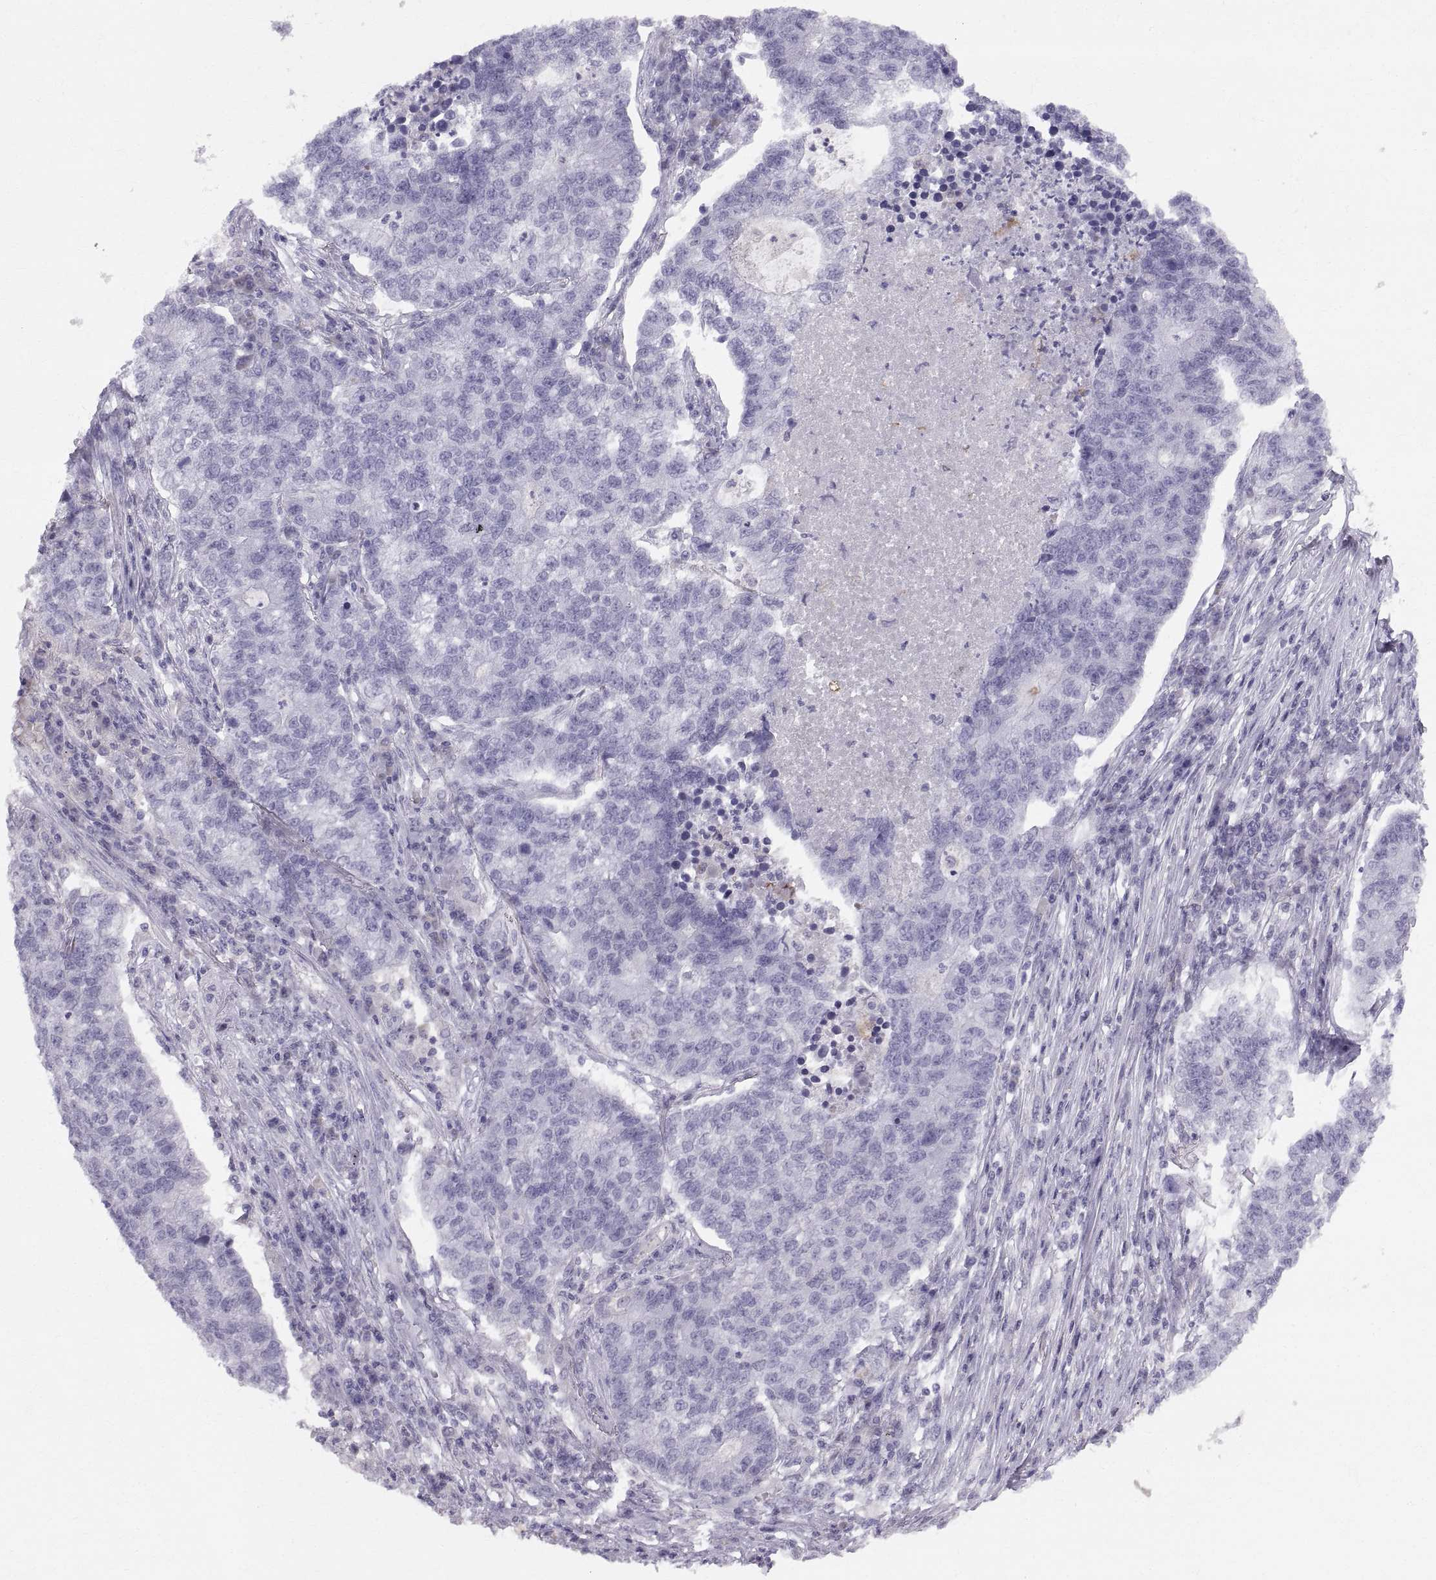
{"staining": {"intensity": "negative", "quantity": "none", "location": "none"}, "tissue": "lung cancer", "cell_type": "Tumor cells", "image_type": "cancer", "snomed": [{"axis": "morphology", "description": "Adenocarcinoma, NOS"}, {"axis": "topography", "description": "Lung"}], "caption": "The immunohistochemistry (IHC) micrograph has no significant expression in tumor cells of adenocarcinoma (lung) tissue. Nuclei are stained in blue.", "gene": "SLC22A6", "patient": {"sex": "male", "age": 57}}